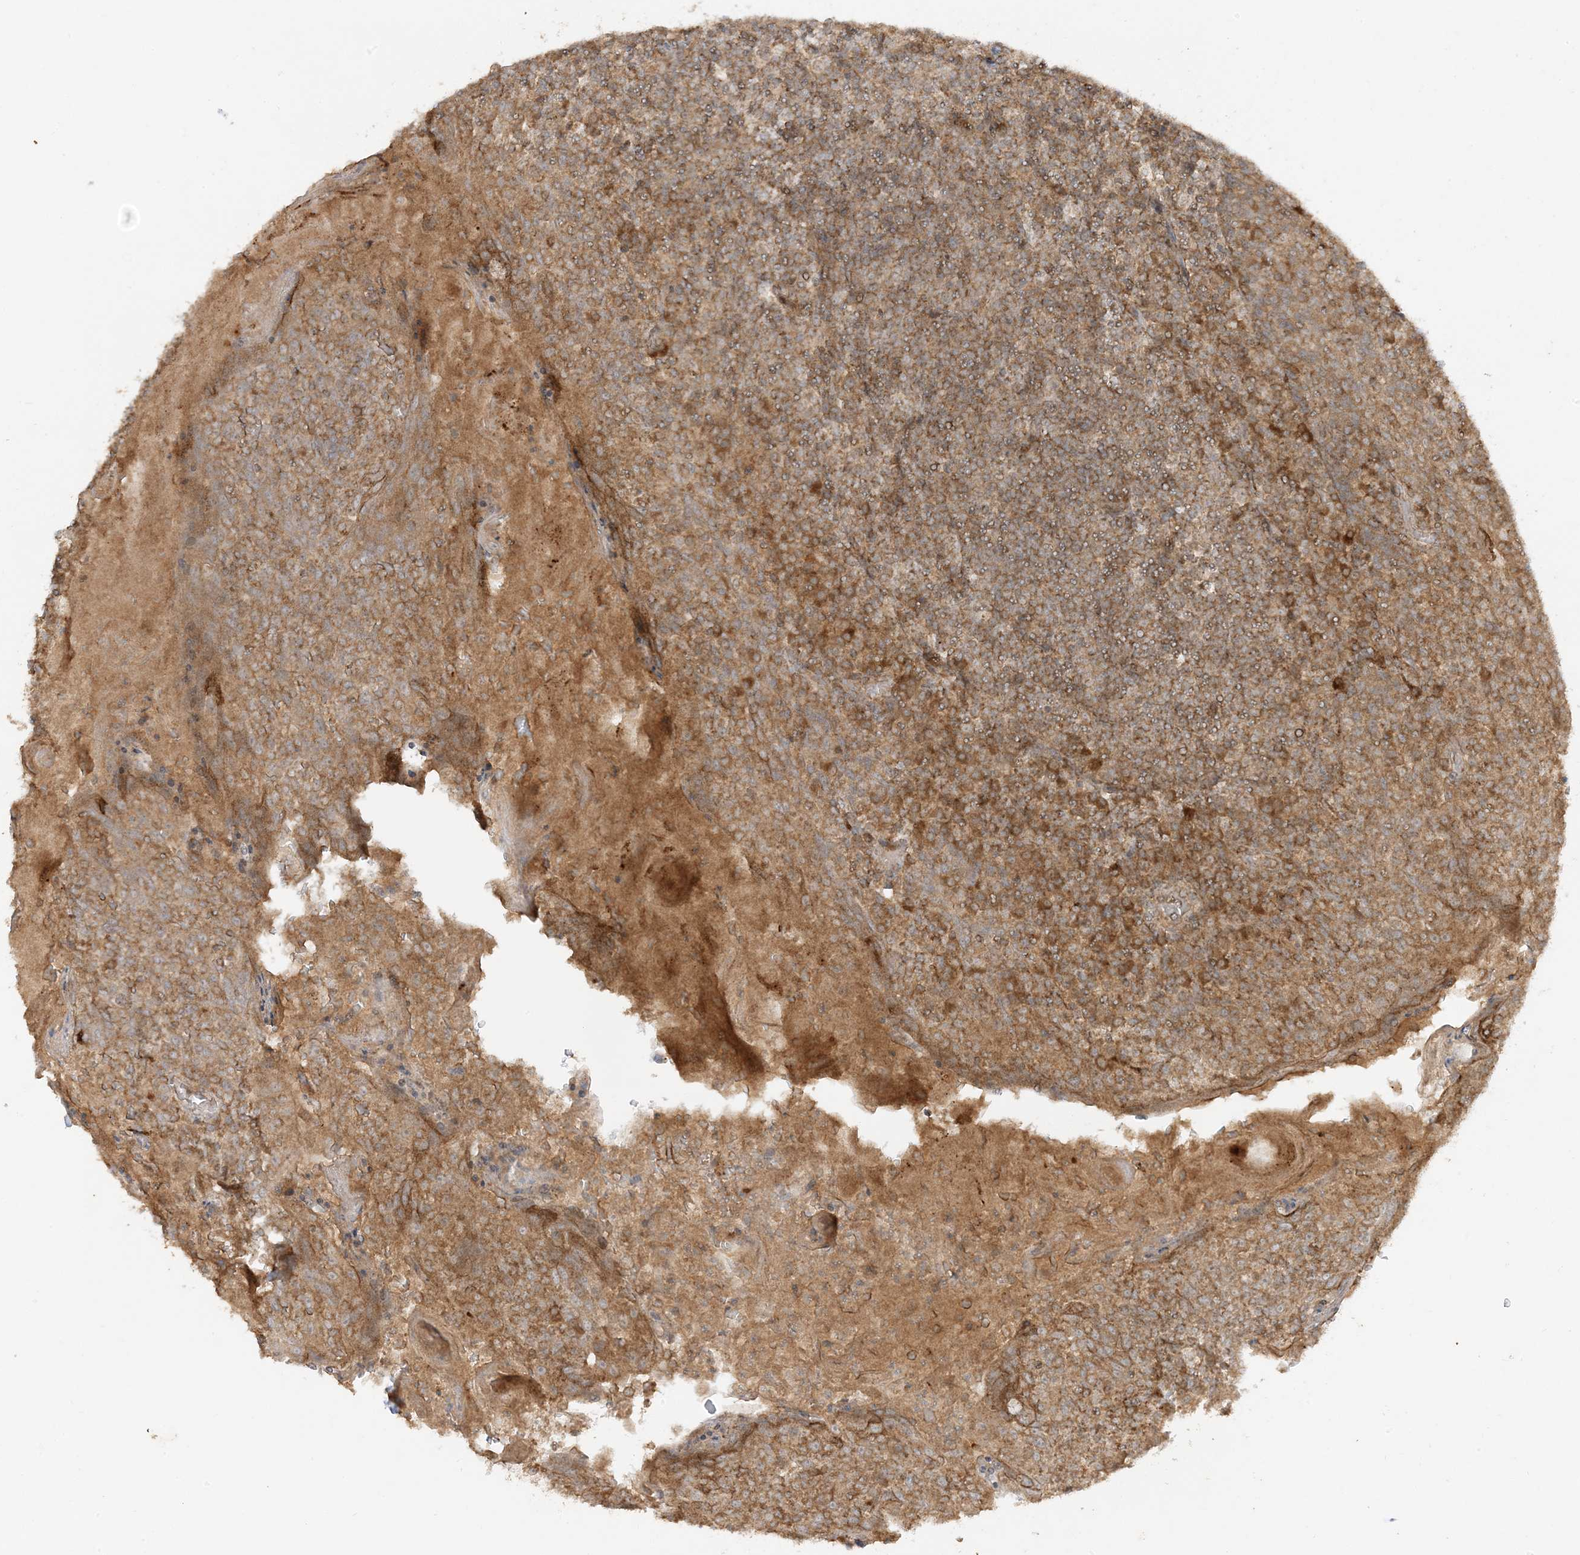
{"staining": {"intensity": "moderate", "quantity": ">75%", "location": "cytoplasmic/membranous"}, "tissue": "tonsil", "cell_type": "Germinal center cells", "image_type": "normal", "snomed": [{"axis": "morphology", "description": "Normal tissue, NOS"}, {"axis": "topography", "description": "Tonsil"}], "caption": "A high-resolution photomicrograph shows immunohistochemistry (IHC) staining of unremarkable tonsil, which exhibits moderate cytoplasmic/membranous positivity in about >75% of germinal center cells. (IHC, brightfield microscopy, high magnification).", "gene": "XRN1", "patient": {"sex": "female", "age": 19}}